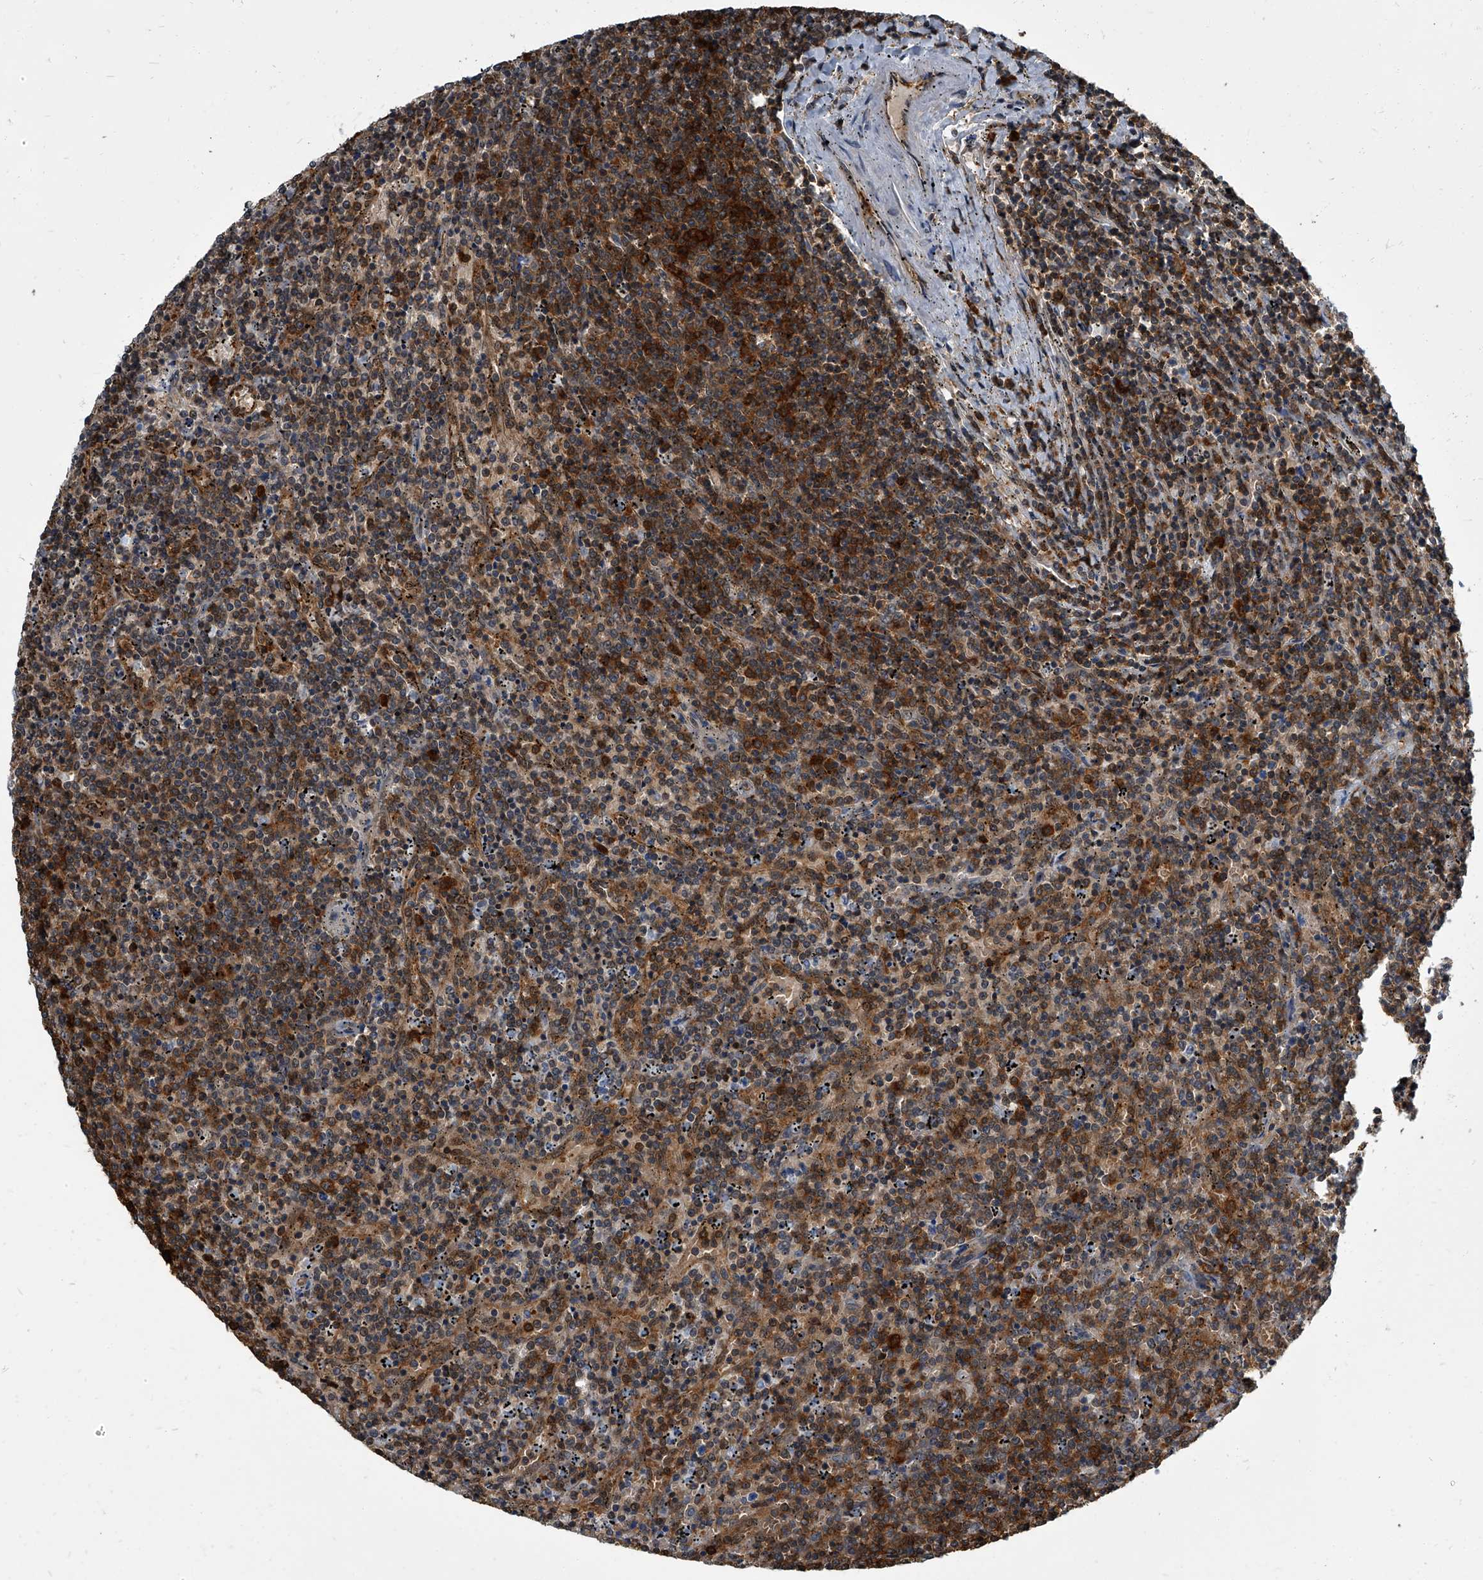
{"staining": {"intensity": "strong", "quantity": ">75%", "location": "cytoplasmic/membranous"}, "tissue": "lymphoma", "cell_type": "Tumor cells", "image_type": "cancer", "snomed": [{"axis": "morphology", "description": "Malignant lymphoma, non-Hodgkin's type, Low grade"}, {"axis": "topography", "description": "Spleen"}], "caption": "A histopathology image of human lymphoma stained for a protein displays strong cytoplasmic/membranous brown staining in tumor cells.", "gene": "CDV3", "patient": {"sex": "female", "age": 50}}